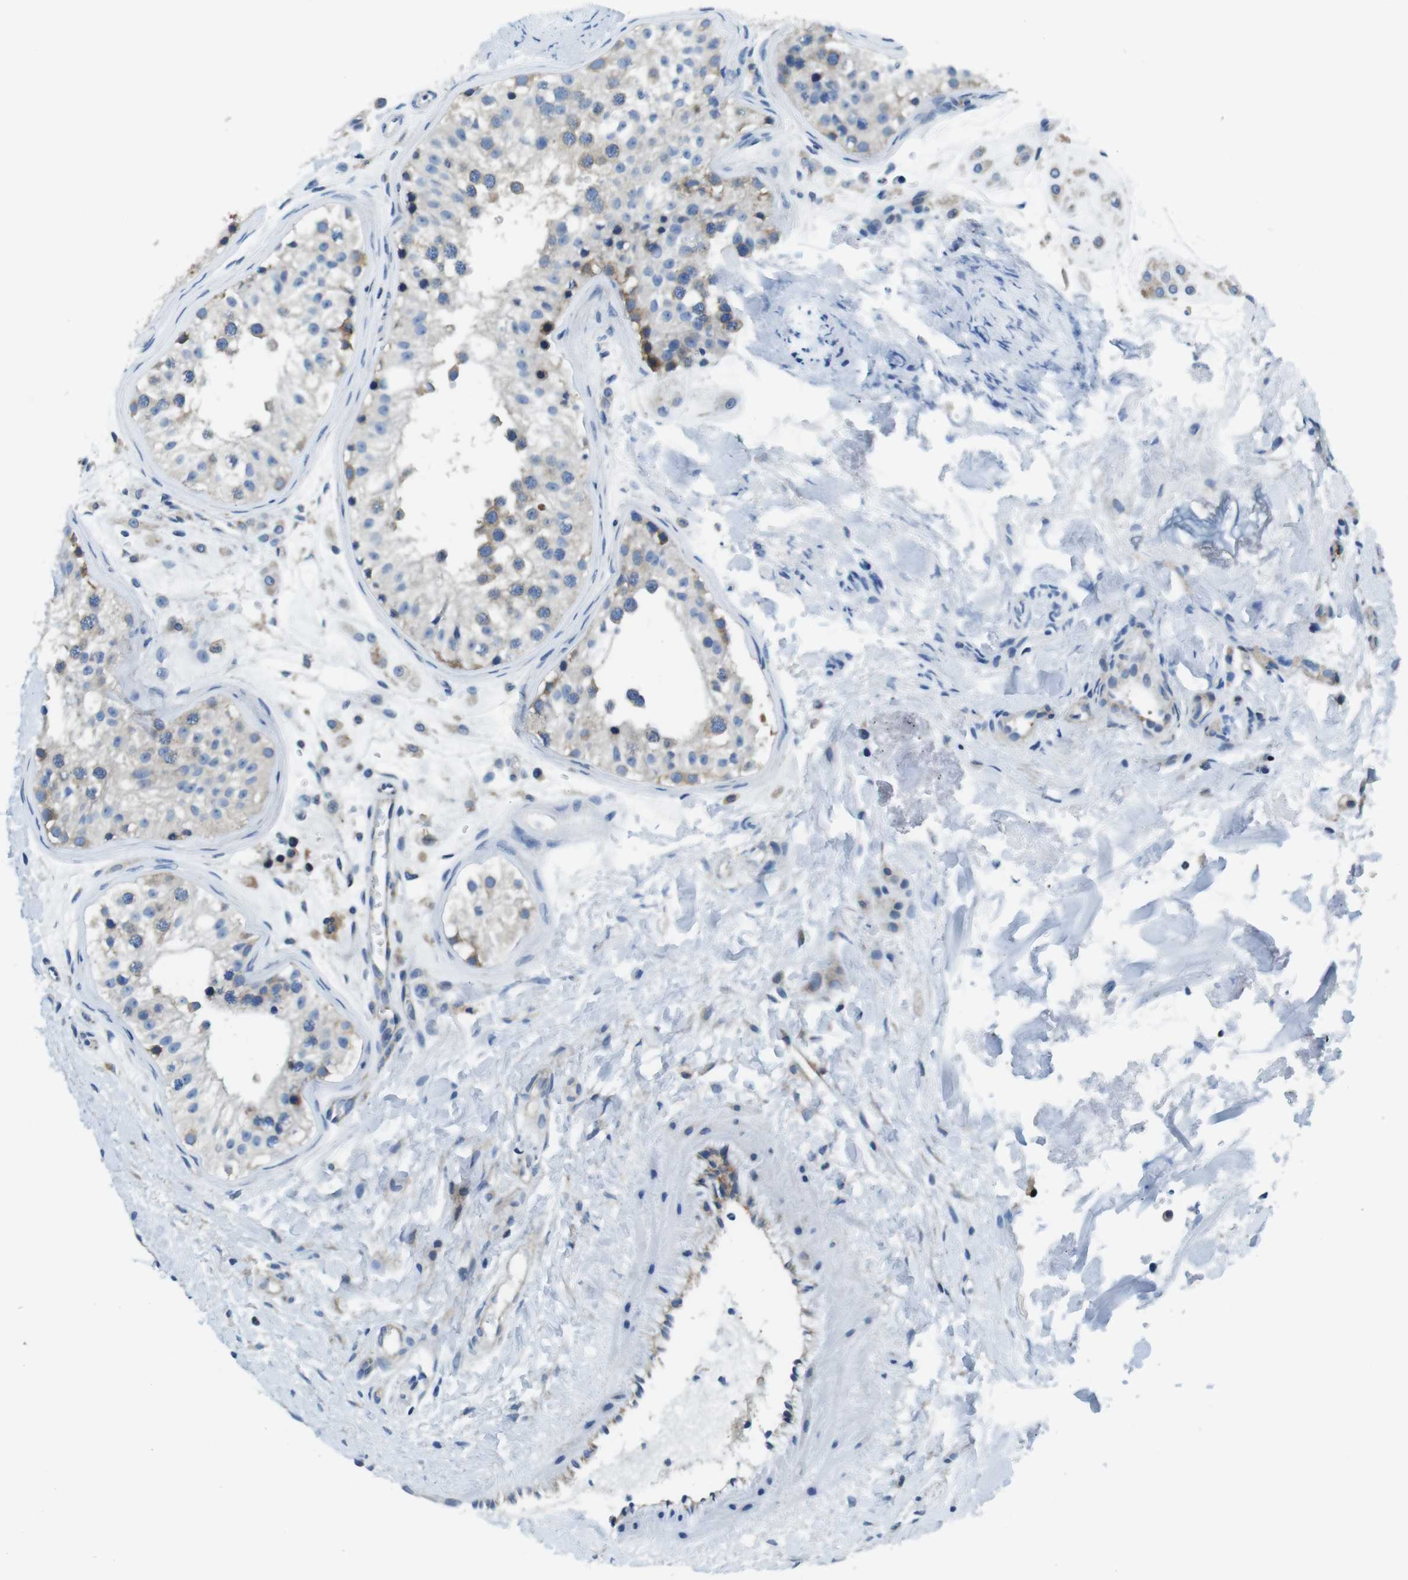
{"staining": {"intensity": "moderate", "quantity": "25%-75%", "location": "cytoplasmic/membranous"}, "tissue": "testis", "cell_type": "Cells in seminiferous ducts", "image_type": "normal", "snomed": [{"axis": "morphology", "description": "Normal tissue, NOS"}, {"axis": "morphology", "description": "Adenocarcinoma, metastatic, NOS"}, {"axis": "topography", "description": "Testis"}], "caption": "Protein analysis of benign testis shows moderate cytoplasmic/membranous positivity in about 25%-75% of cells in seminiferous ducts. (DAB = brown stain, brightfield microscopy at high magnification).", "gene": "EIF2B5", "patient": {"sex": "male", "age": 26}}